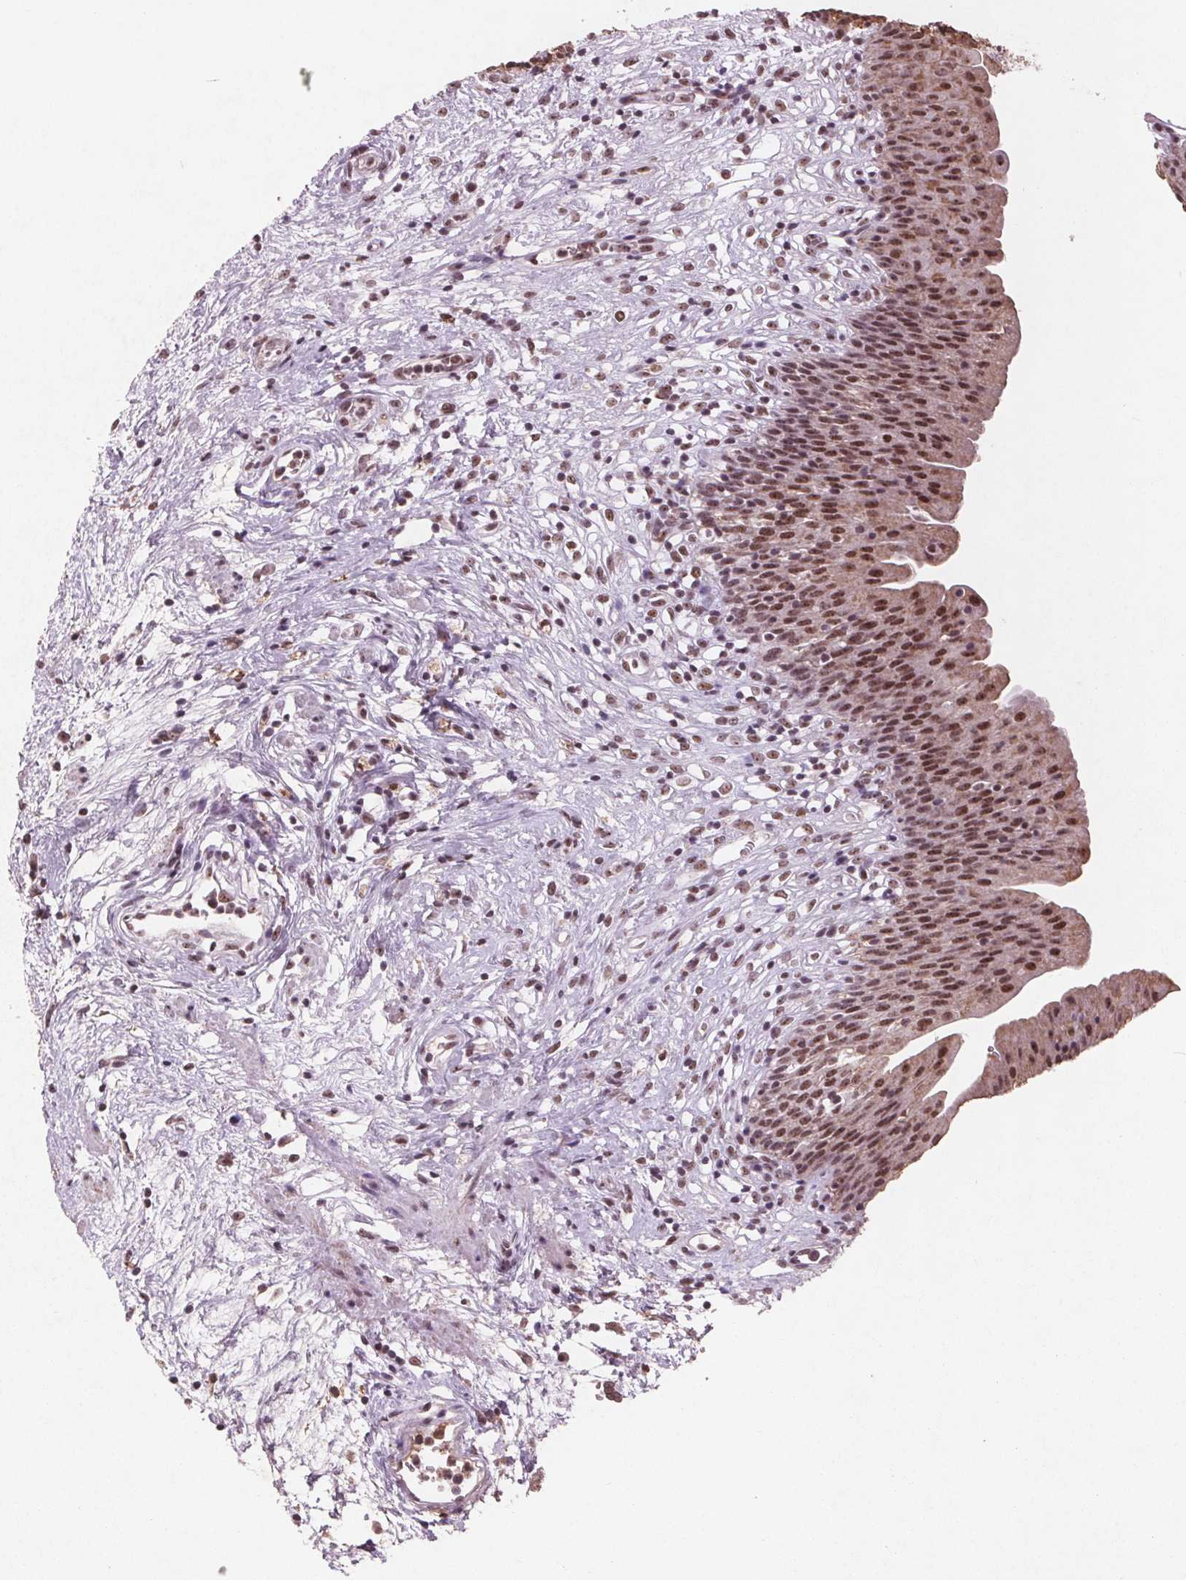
{"staining": {"intensity": "moderate", "quantity": ">75%", "location": "cytoplasmic/membranous,nuclear"}, "tissue": "urinary bladder", "cell_type": "Urothelial cells", "image_type": "normal", "snomed": [{"axis": "morphology", "description": "Normal tissue, NOS"}, {"axis": "topography", "description": "Urinary bladder"}], "caption": "Brown immunohistochemical staining in benign urinary bladder displays moderate cytoplasmic/membranous,nuclear expression in approximately >75% of urothelial cells. (DAB IHC, brown staining for protein, blue staining for nuclei).", "gene": "RPS6KA2", "patient": {"sex": "male", "age": 76}}